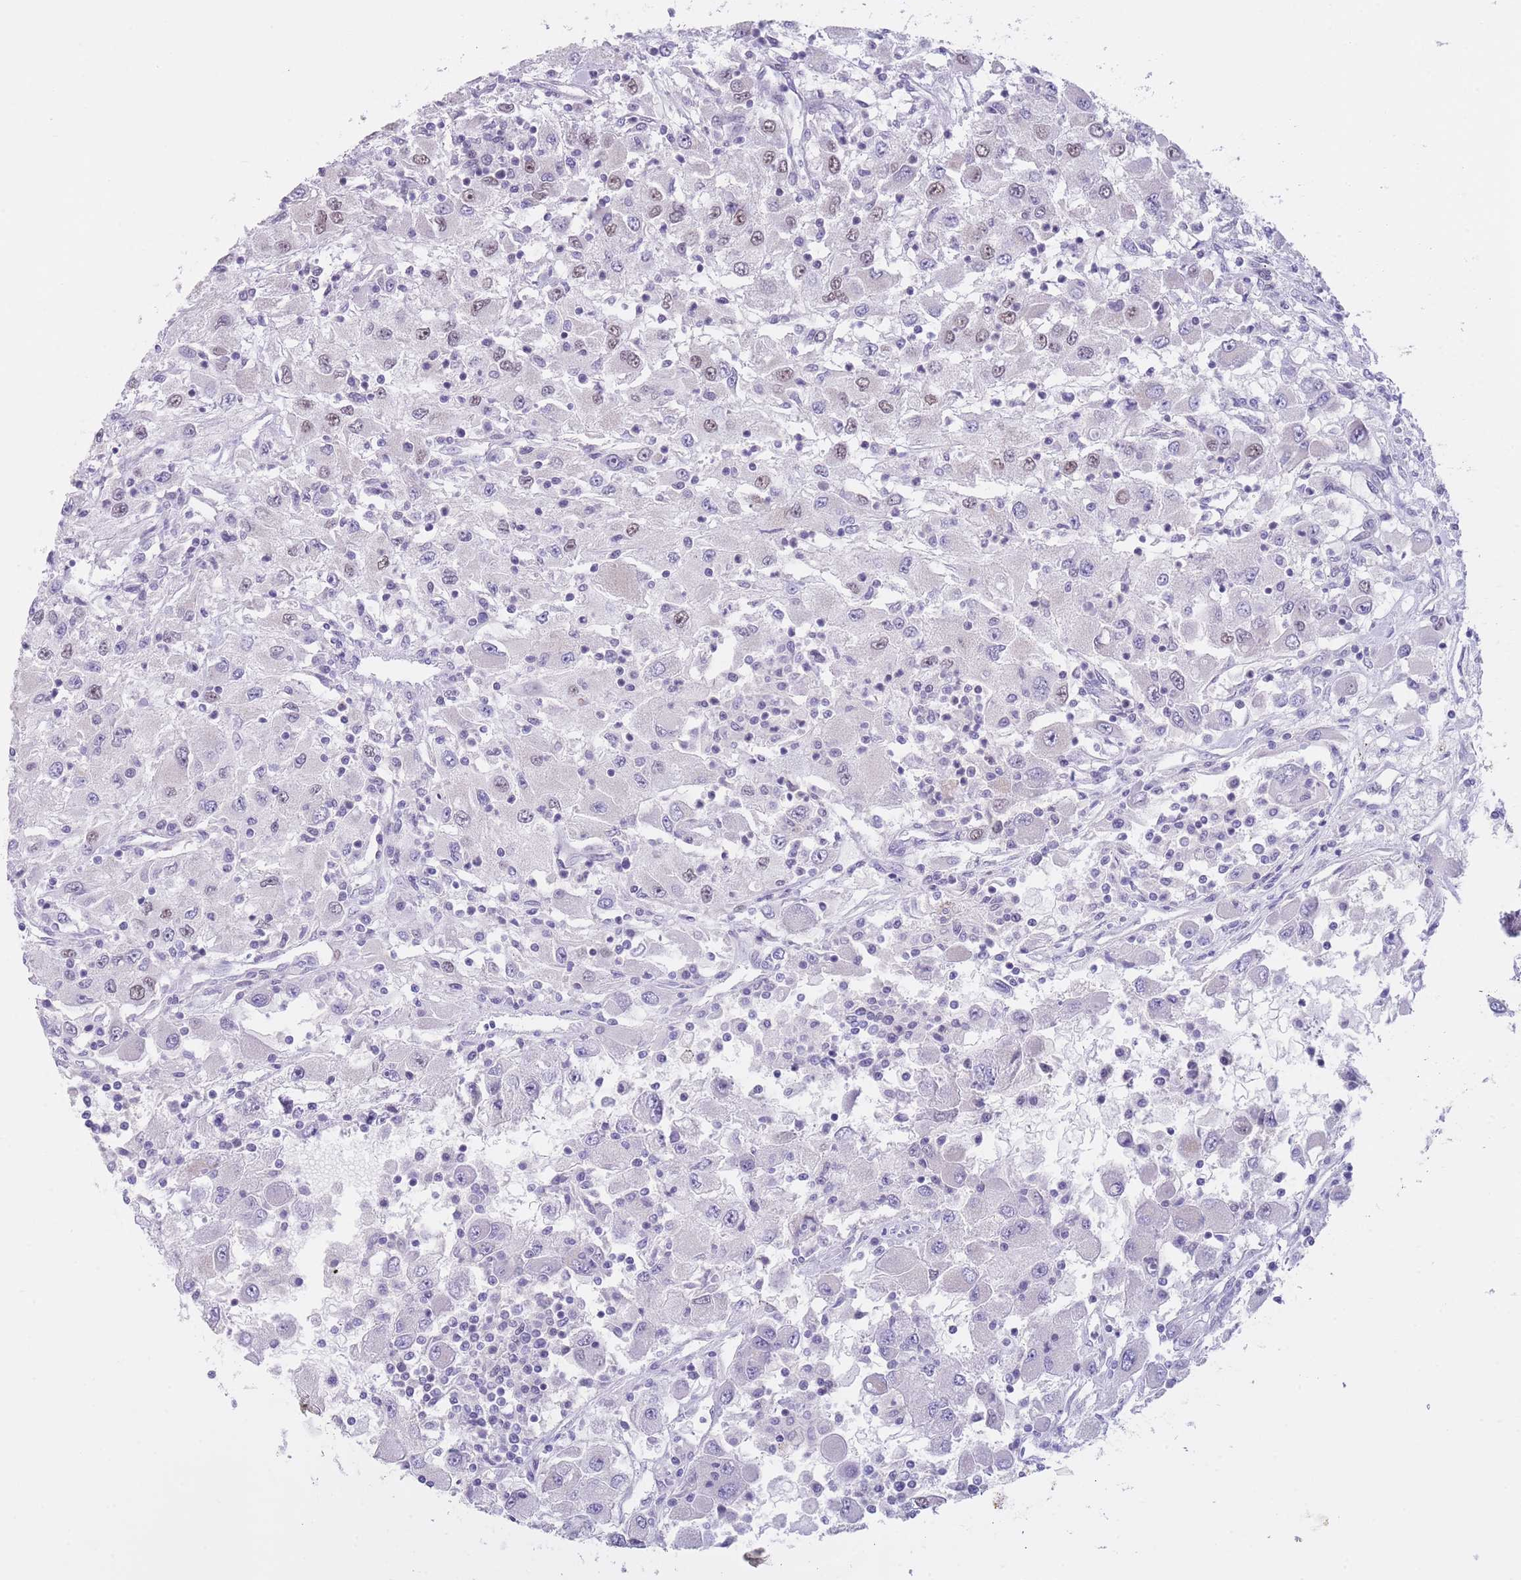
{"staining": {"intensity": "weak", "quantity": "<25%", "location": "nuclear"}, "tissue": "renal cancer", "cell_type": "Tumor cells", "image_type": "cancer", "snomed": [{"axis": "morphology", "description": "Adenocarcinoma, NOS"}, {"axis": "topography", "description": "Kidney"}], "caption": "This is a histopathology image of immunohistochemistry (IHC) staining of renal cancer, which shows no positivity in tumor cells. The staining was performed using DAB to visualize the protein expression in brown, while the nuclei were stained in blue with hematoxylin (Magnification: 20x).", "gene": "RFX1", "patient": {"sex": "female", "age": 67}}